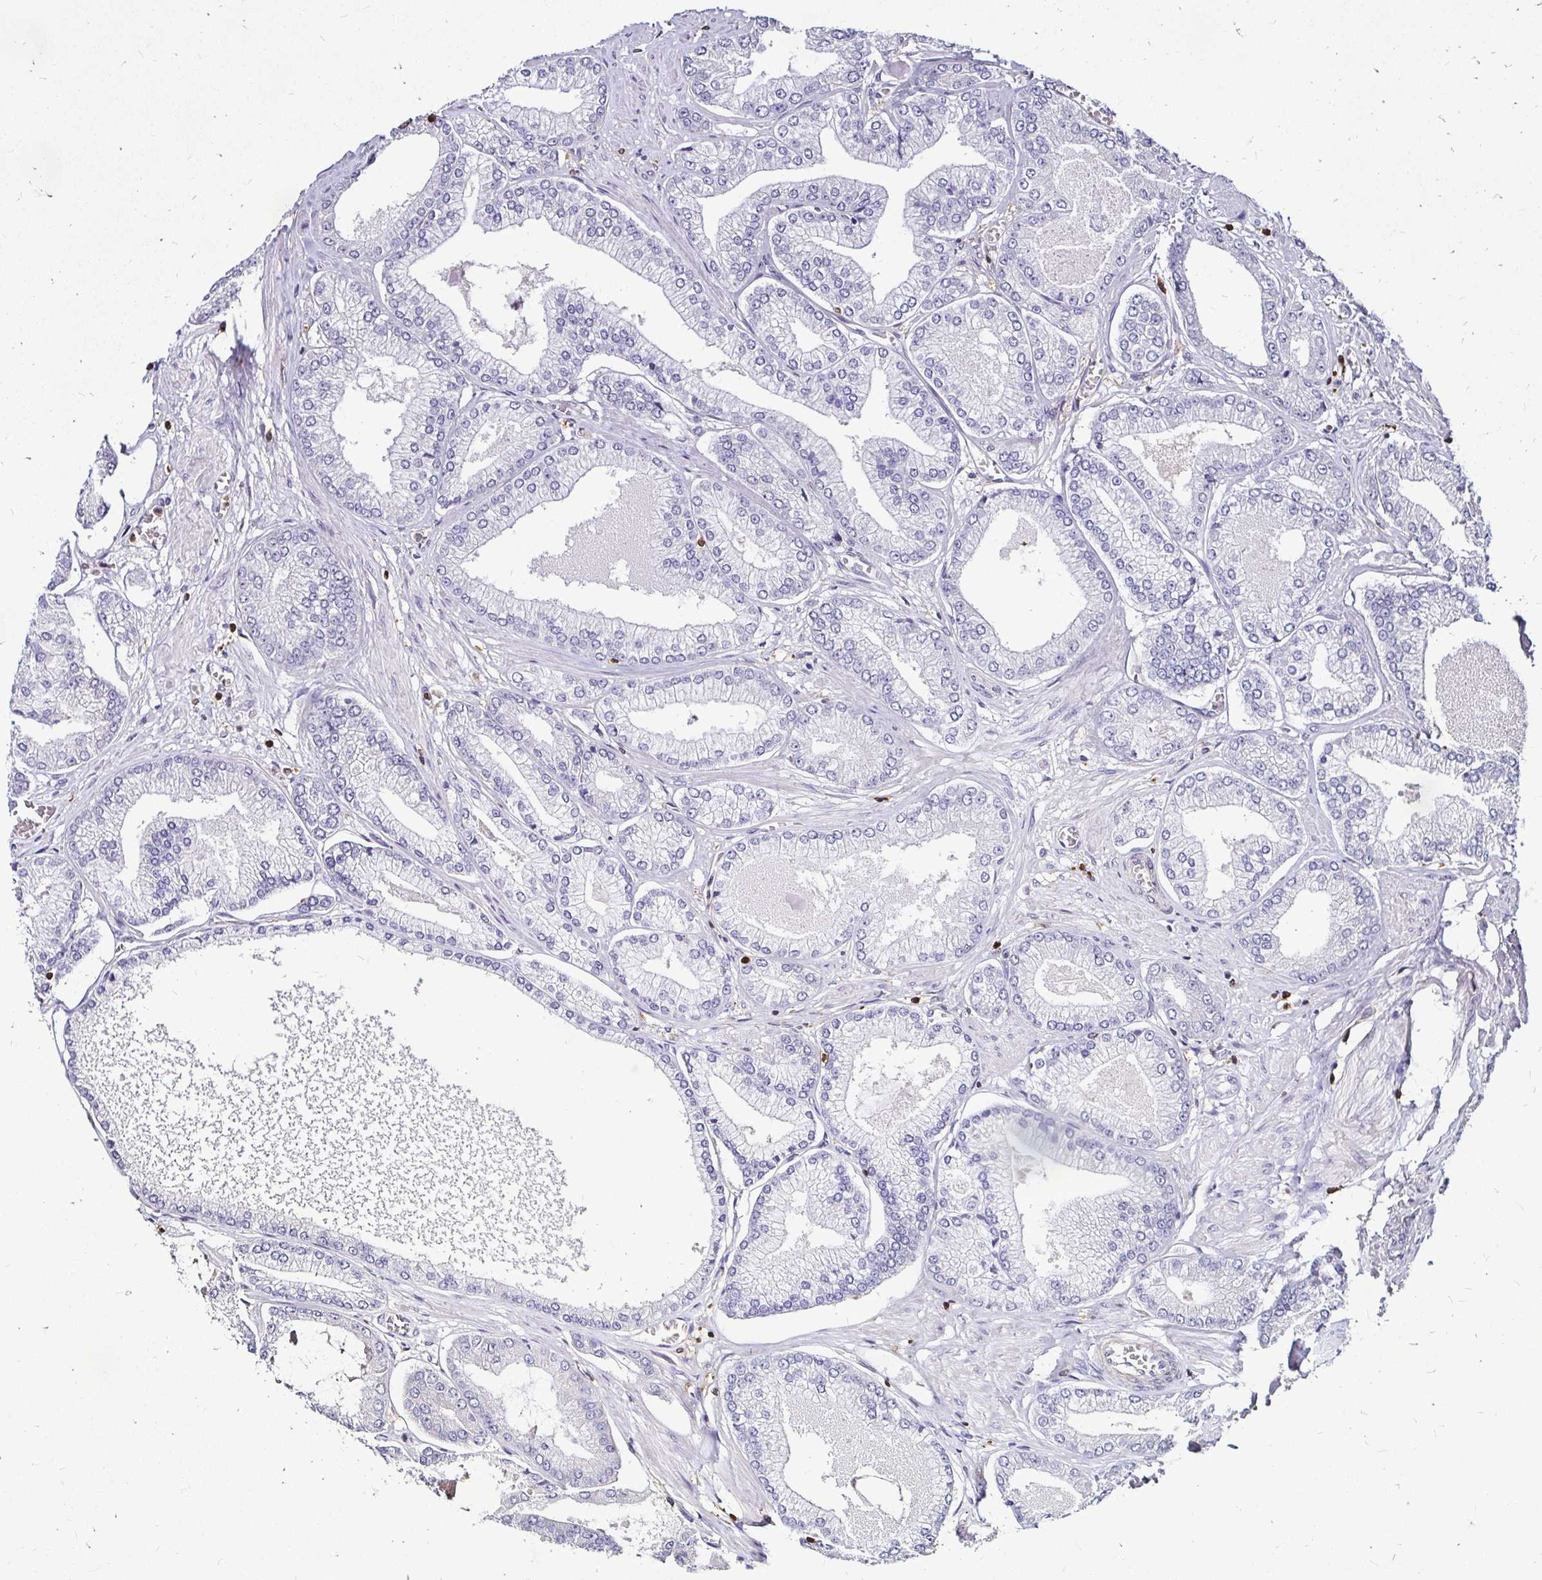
{"staining": {"intensity": "negative", "quantity": "none", "location": "none"}, "tissue": "prostate cancer", "cell_type": "Tumor cells", "image_type": "cancer", "snomed": [{"axis": "morphology", "description": "Adenocarcinoma, Low grade"}, {"axis": "topography", "description": "Prostate"}], "caption": "Immunohistochemical staining of human prostate cancer (adenocarcinoma (low-grade)) reveals no significant staining in tumor cells. (Stains: DAB IHC with hematoxylin counter stain, Microscopy: brightfield microscopy at high magnification).", "gene": "ZFP1", "patient": {"sex": "male", "age": 55}}